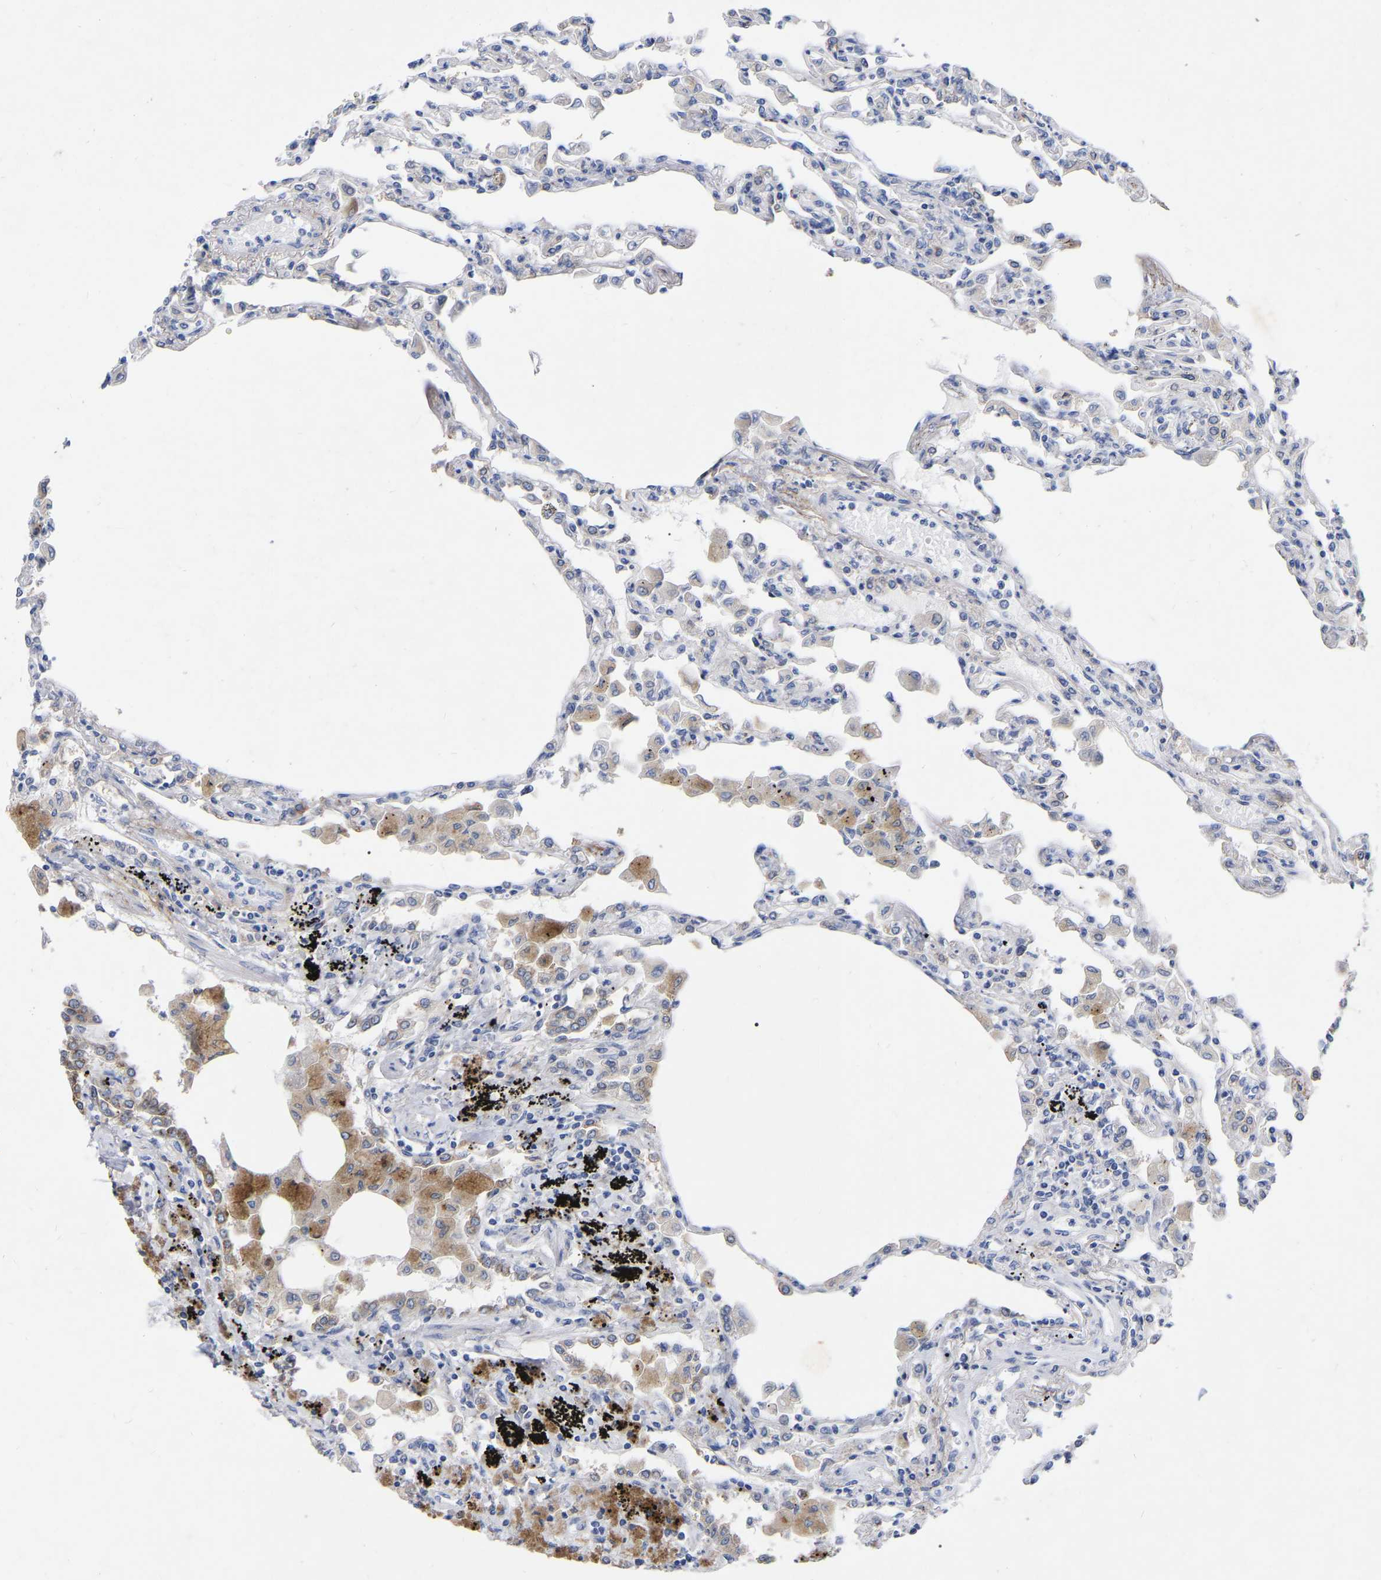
{"staining": {"intensity": "negative", "quantity": "none", "location": "none"}, "tissue": "lung", "cell_type": "Alveolar cells", "image_type": "normal", "snomed": [{"axis": "morphology", "description": "Normal tissue, NOS"}, {"axis": "topography", "description": "Bronchus"}, {"axis": "topography", "description": "Lung"}], "caption": "Histopathology image shows no significant protein staining in alveolar cells of unremarkable lung. (DAB immunohistochemistry (IHC) visualized using brightfield microscopy, high magnification).", "gene": "STRIP2", "patient": {"sex": "female", "age": 49}}